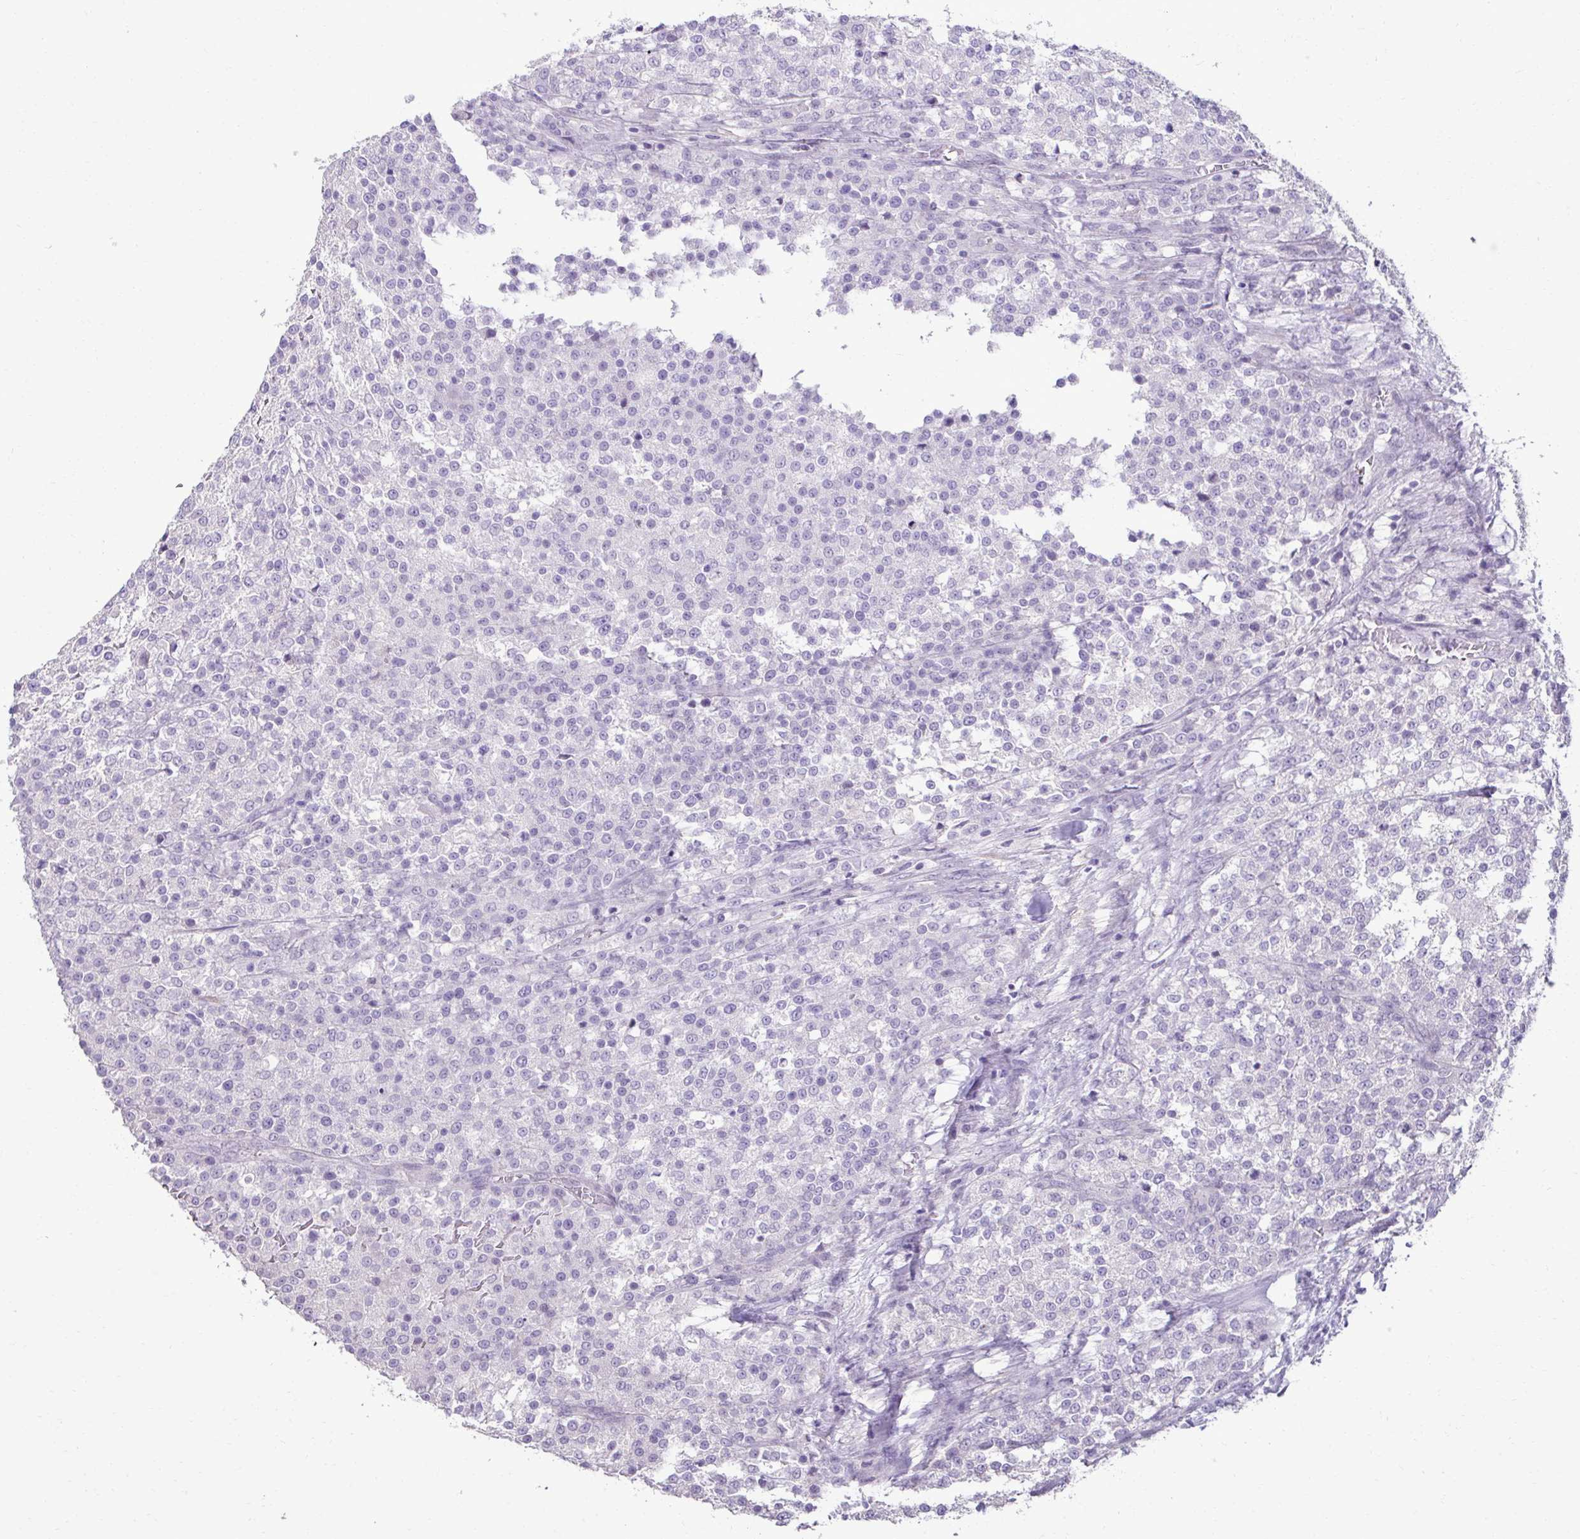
{"staining": {"intensity": "negative", "quantity": "none", "location": "none"}, "tissue": "testis cancer", "cell_type": "Tumor cells", "image_type": "cancer", "snomed": [{"axis": "morphology", "description": "Seminoma, NOS"}, {"axis": "topography", "description": "Testis"}], "caption": "Tumor cells are negative for brown protein staining in testis cancer (seminoma).", "gene": "SLC30A3", "patient": {"sex": "male", "age": 59}}